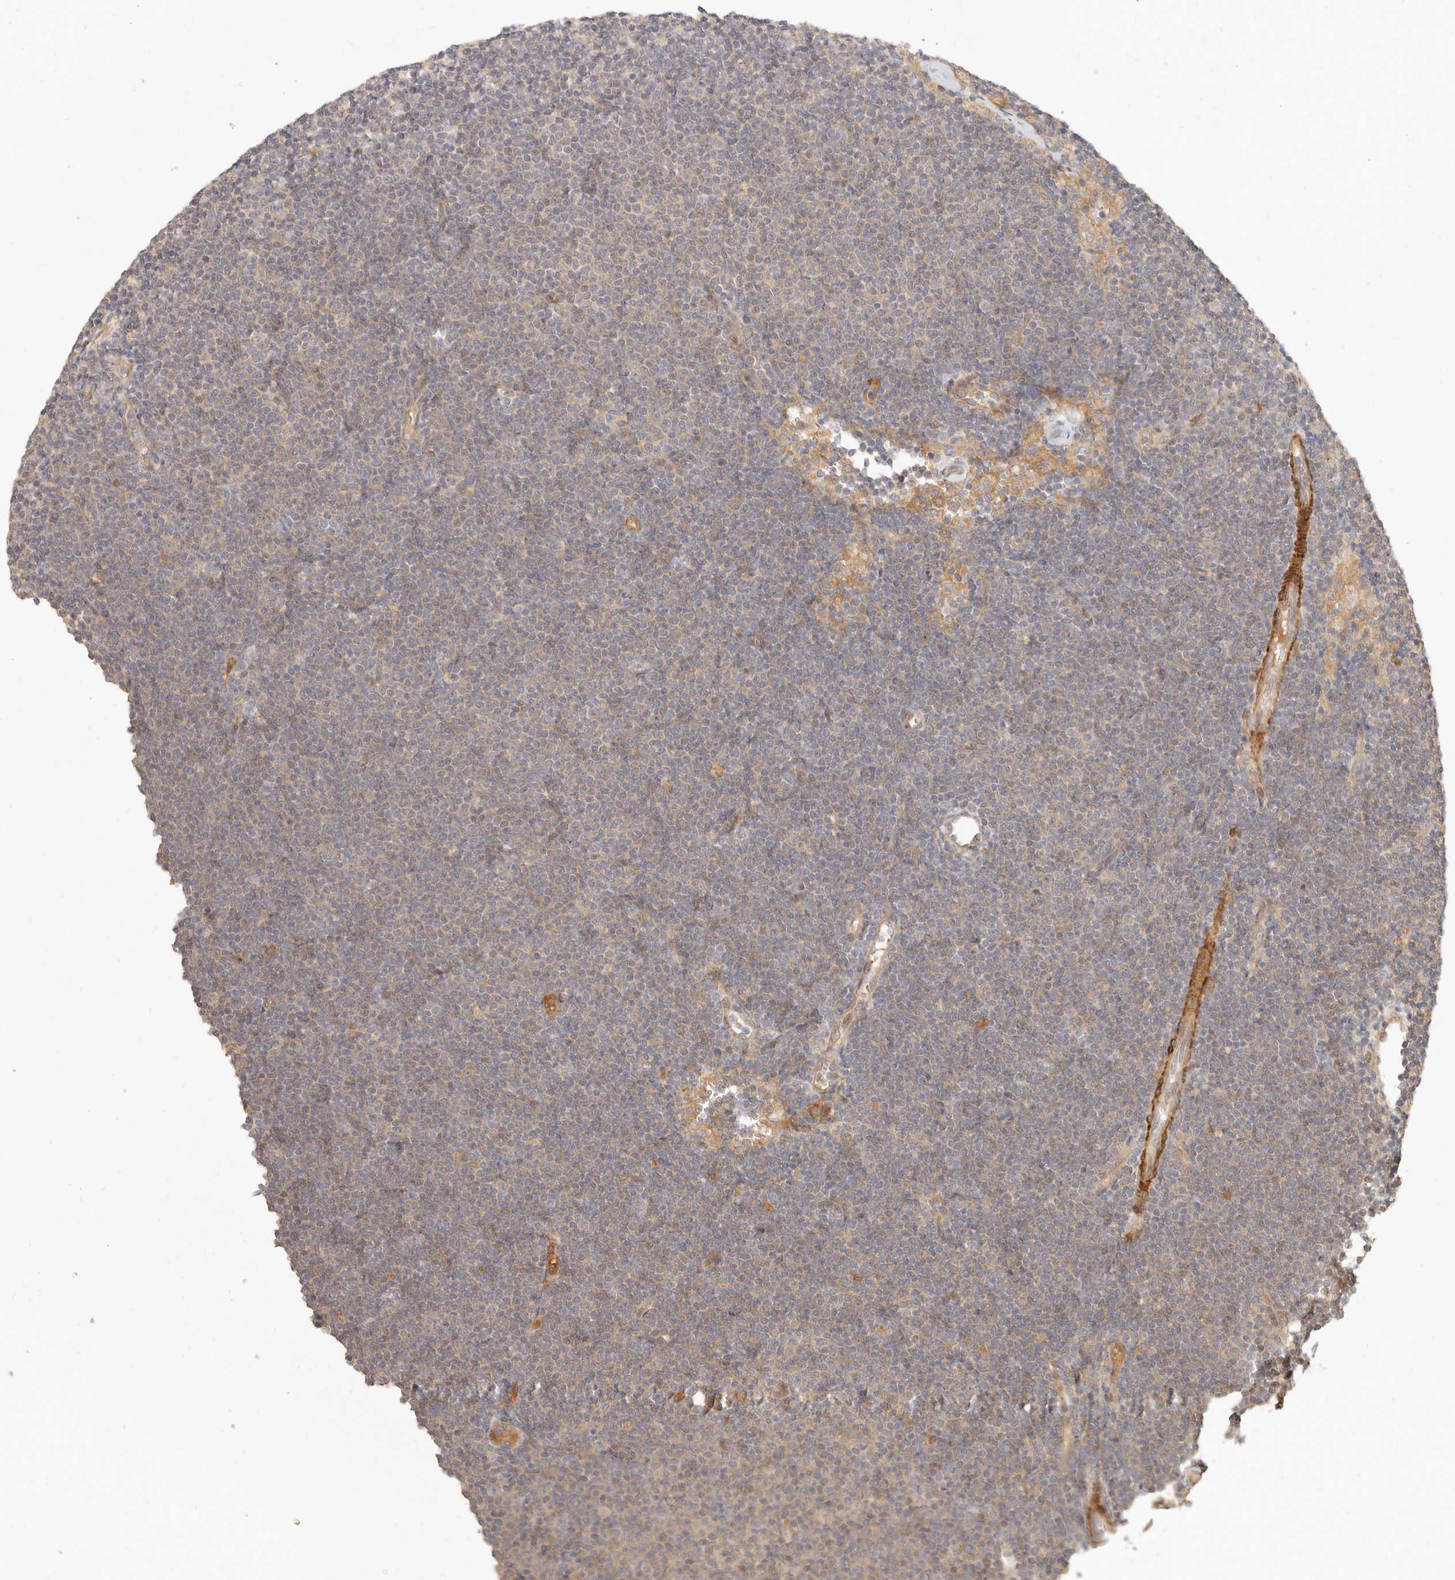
{"staining": {"intensity": "weak", "quantity": "<25%", "location": "cytoplasmic/membranous"}, "tissue": "lymphoma", "cell_type": "Tumor cells", "image_type": "cancer", "snomed": [{"axis": "morphology", "description": "Malignant lymphoma, non-Hodgkin's type, Low grade"}, {"axis": "topography", "description": "Lymph node"}], "caption": "There is no significant expression in tumor cells of malignant lymphoma, non-Hodgkin's type (low-grade).", "gene": "VIPR1", "patient": {"sex": "female", "age": 53}}